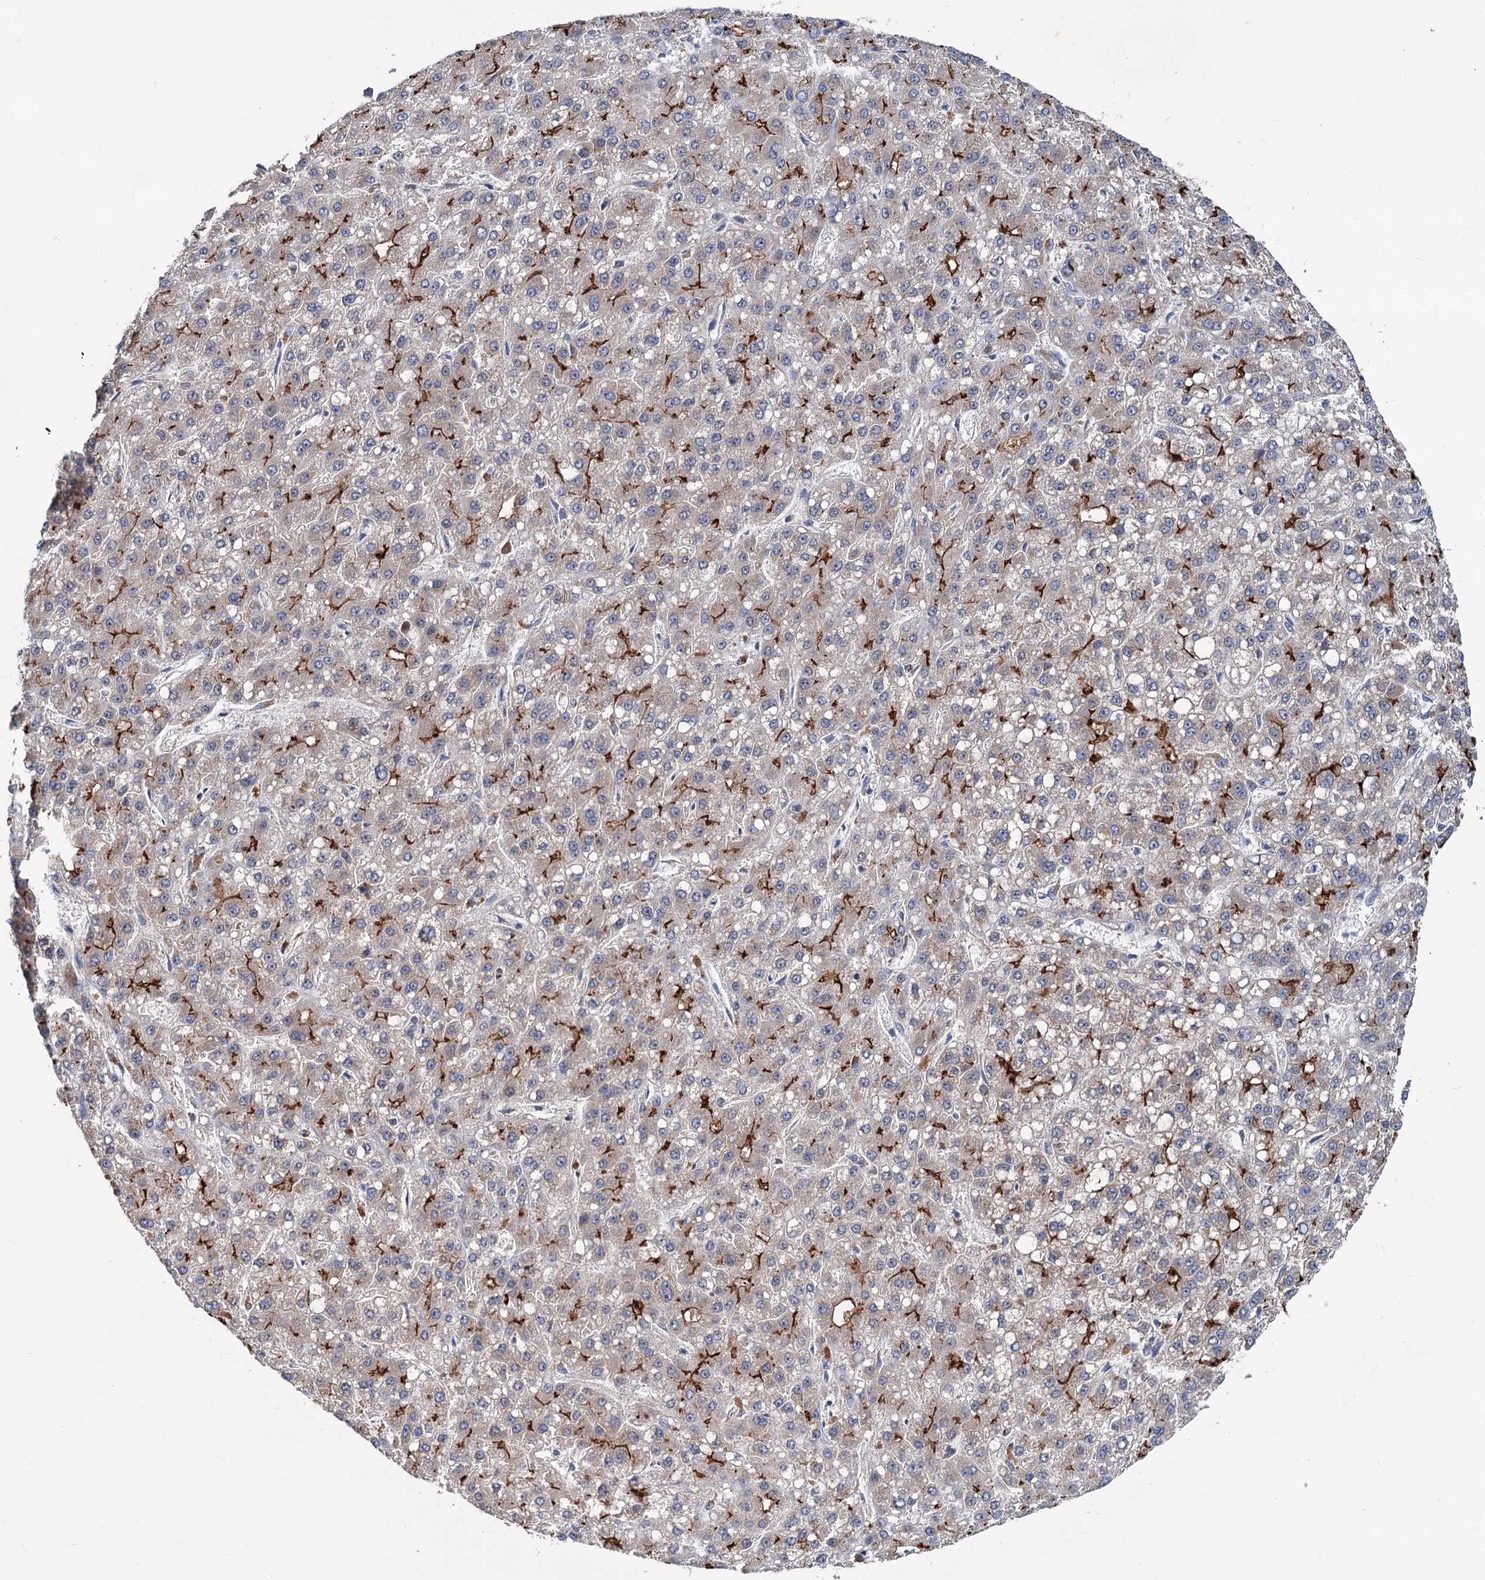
{"staining": {"intensity": "moderate", "quantity": "25%-75%", "location": "cytoplasmic/membranous"}, "tissue": "liver cancer", "cell_type": "Tumor cells", "image_type": "cancer", "snomed": [{"axis": "morphology", "description": "Carcinoma, Hepatocellular, NOS"}, {"axis": "topography", "description": "Liver"}], "caption": "This image reveals IHC staining of liver cancer, with medium moderate cytoplasmic/membranous expression in about 25%-75% of tumor cells.", "gene": "DYNC2H1", "patient": {"sex": "male", "age": 67}}